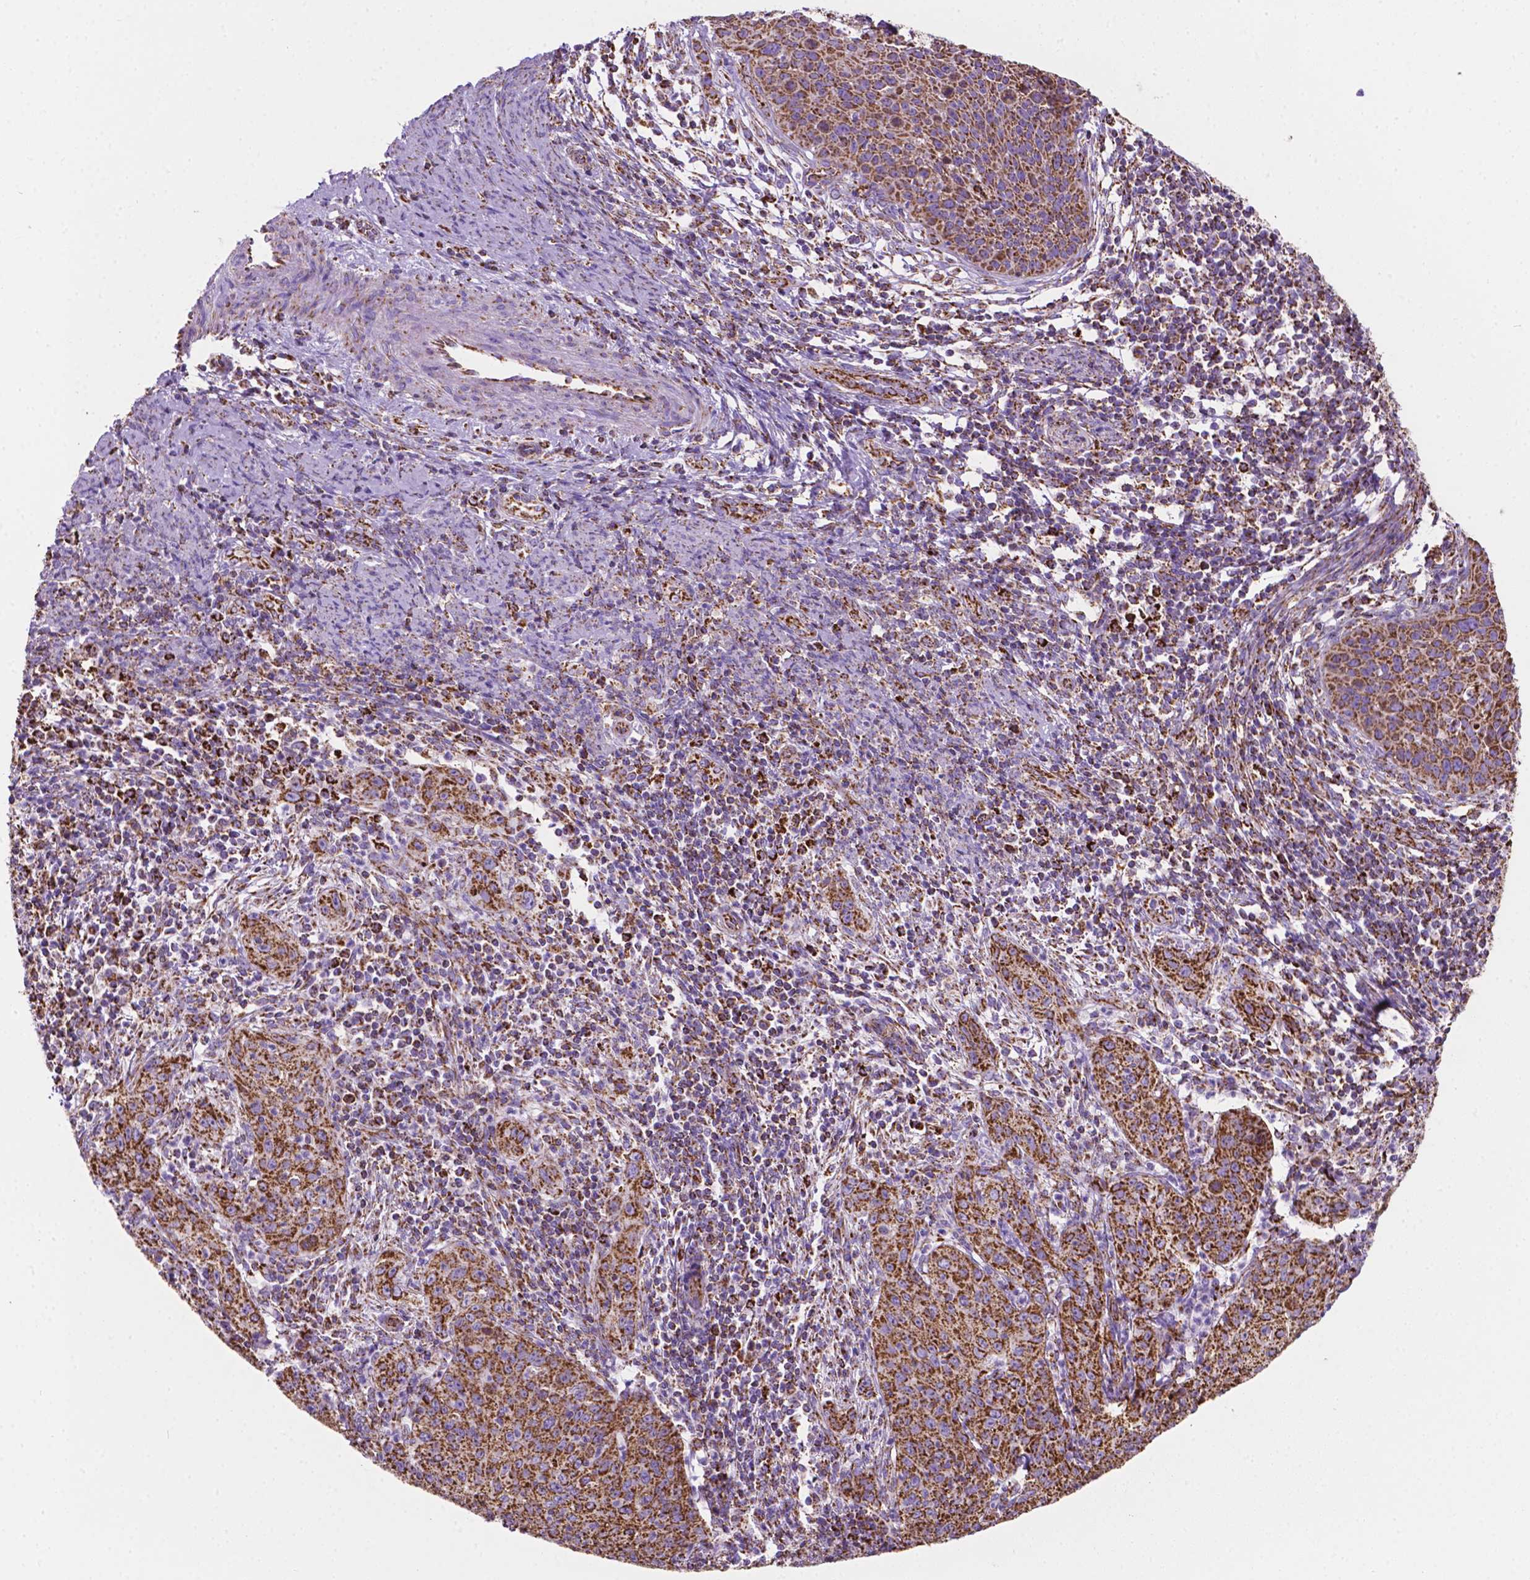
{"staining": {"intensity": "strong", "quantity": ">75%", "location": "cytoplasmic/membranous"}, "tissue": "cervical cancer", "cell_type": "Tumor cells", "image_type": "cancer", "snomed": [{"axis": "morphology", "description": "Squamous cell carcinoma, NOS"}, {"axis": "topography", "description": "Cervix"}], "caption": "Squamous cell carcinoma (cervical) stained with immunohistochemistry displays strong cytoplasmic/membranous staining in approximately >75% of tumor cells.", "gene": "RMDN3", "patient": {"sex": "female", "age": 30}}